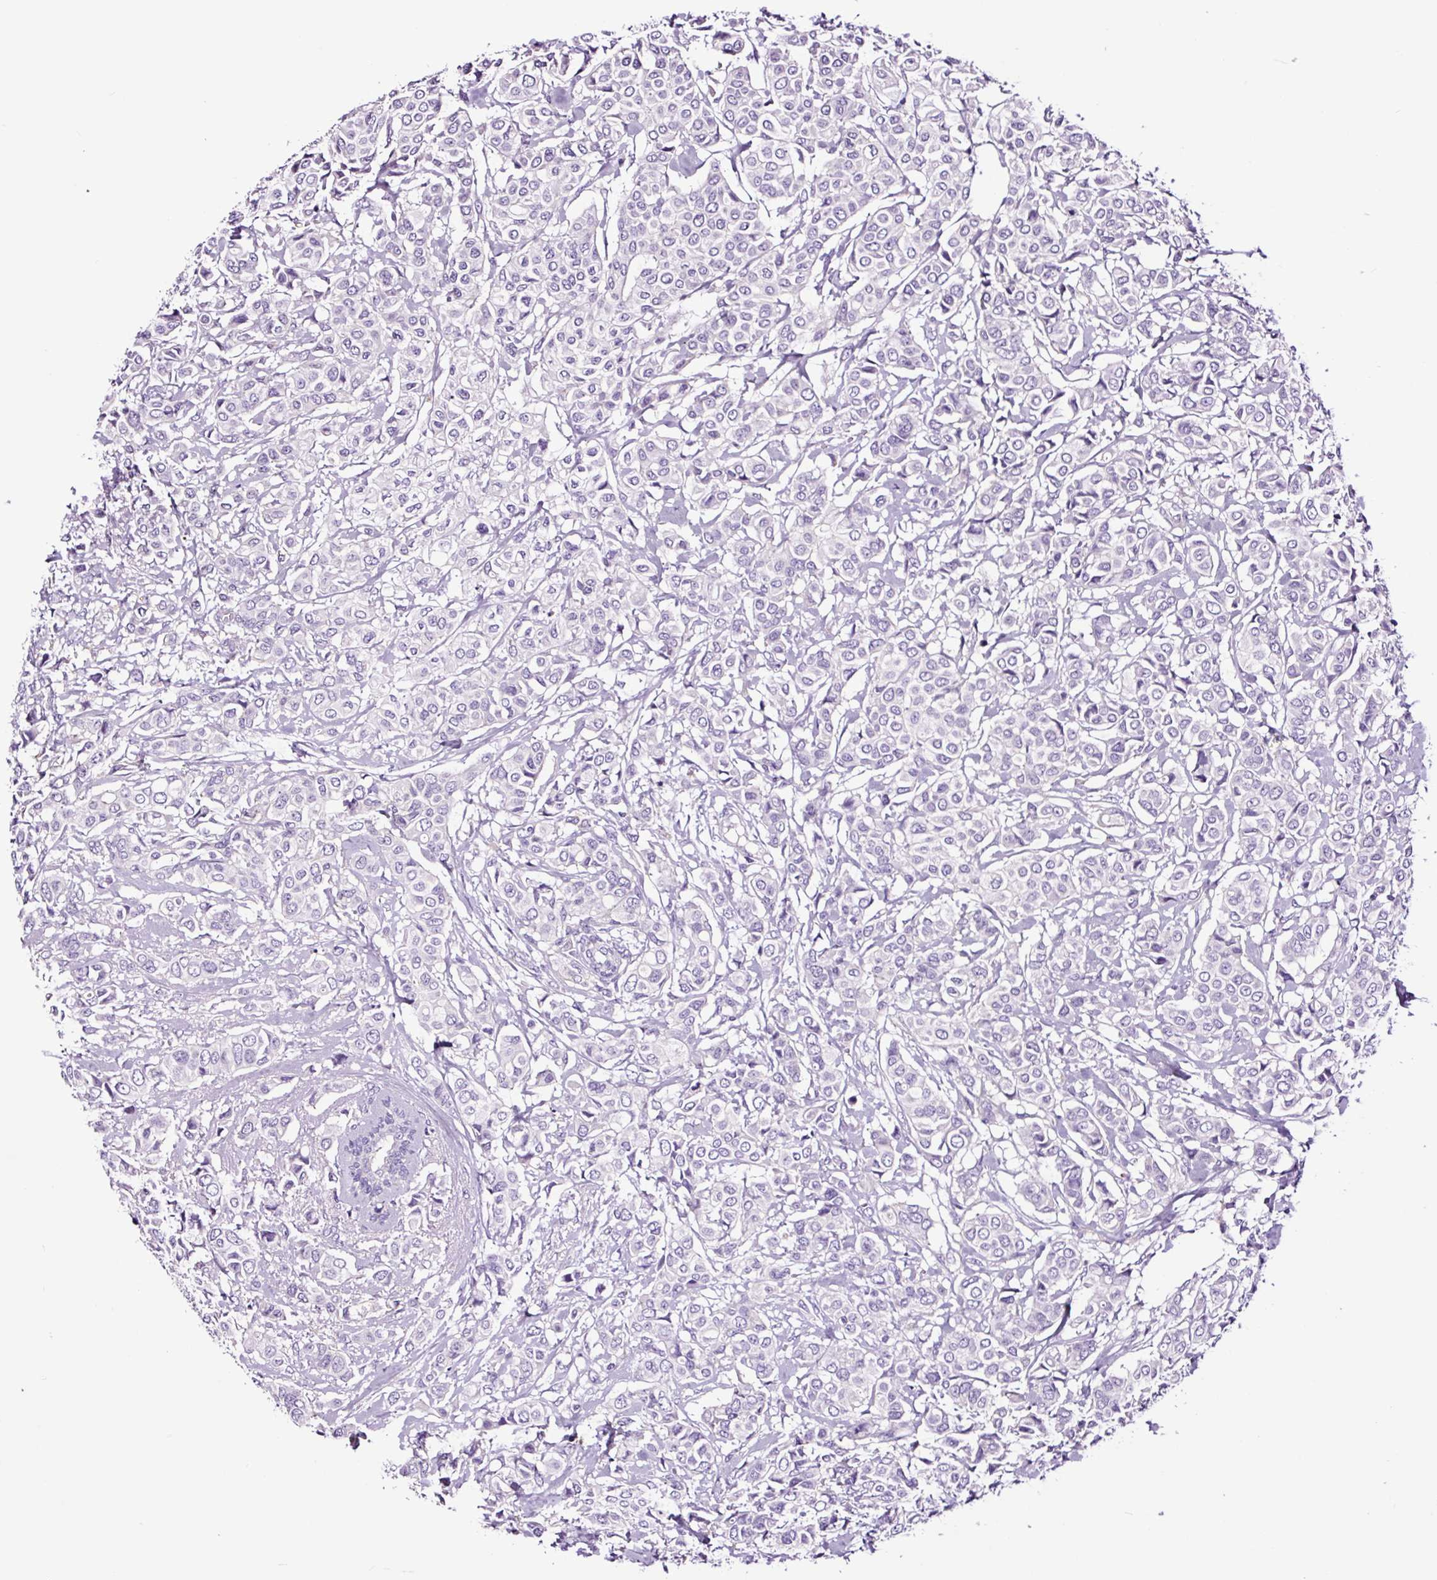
{"staining": {"intensity": "negative", "quantity": "none", "location": "none"}, "tissue": "breast cancer", "cell_type": "Tumor cells", "image_type": "cancer", "snomed": [{"axis": "morphology", "description": "Lobular carcinoma"}, {"axis": "topography", "description": "Breast"}], "caption": "Human breast cancer (lobular carcinoma) stained for a protein using immunohistochemistry demonstrates no staining in tumor cells.", "gene": "FBXL7", "patient": {"sex": "female", "age": 51}}